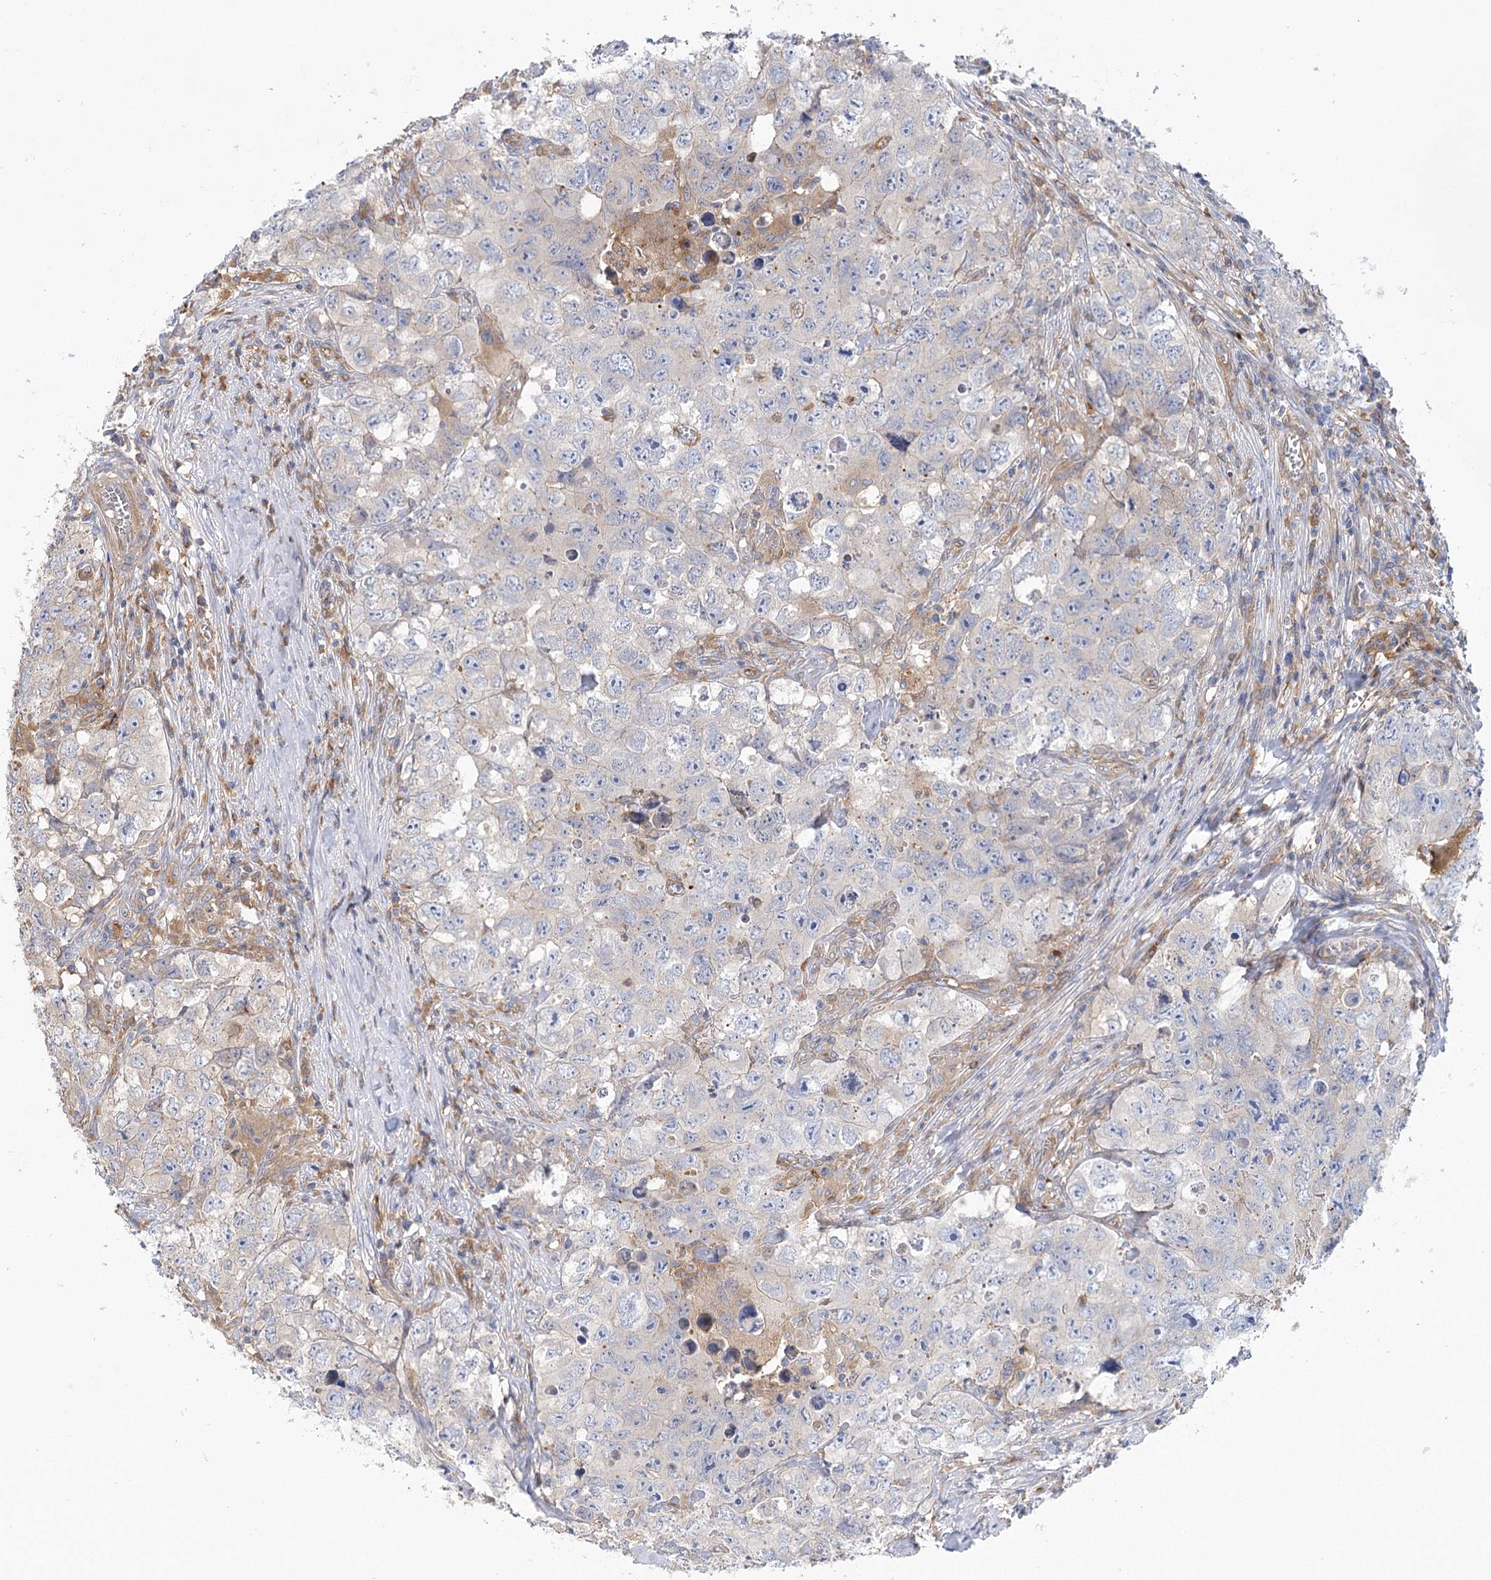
{"staining": {"intensity": "negative", "quantity": "none", "location": "none"}, "tissue": "testis cancer", "cell_type": "Tumor cells", "image_type": "cancer", "snomed": [{"axis": "morphology", "description": "Seminoma, NOS"}, {"axis": "morphology", "description": "Carcinoma, Embryonal, NOS"}, {"axis": "topography", "description": "Testis"}], "caption": "A high-resolution histopathology image shows immunohistochemistry staining of testis cancer (embryonal carcinoma), which reveals no significant expression in tumor cells.", "gene": "GUSB", "patient": {"sex": "male", "age": 43}}